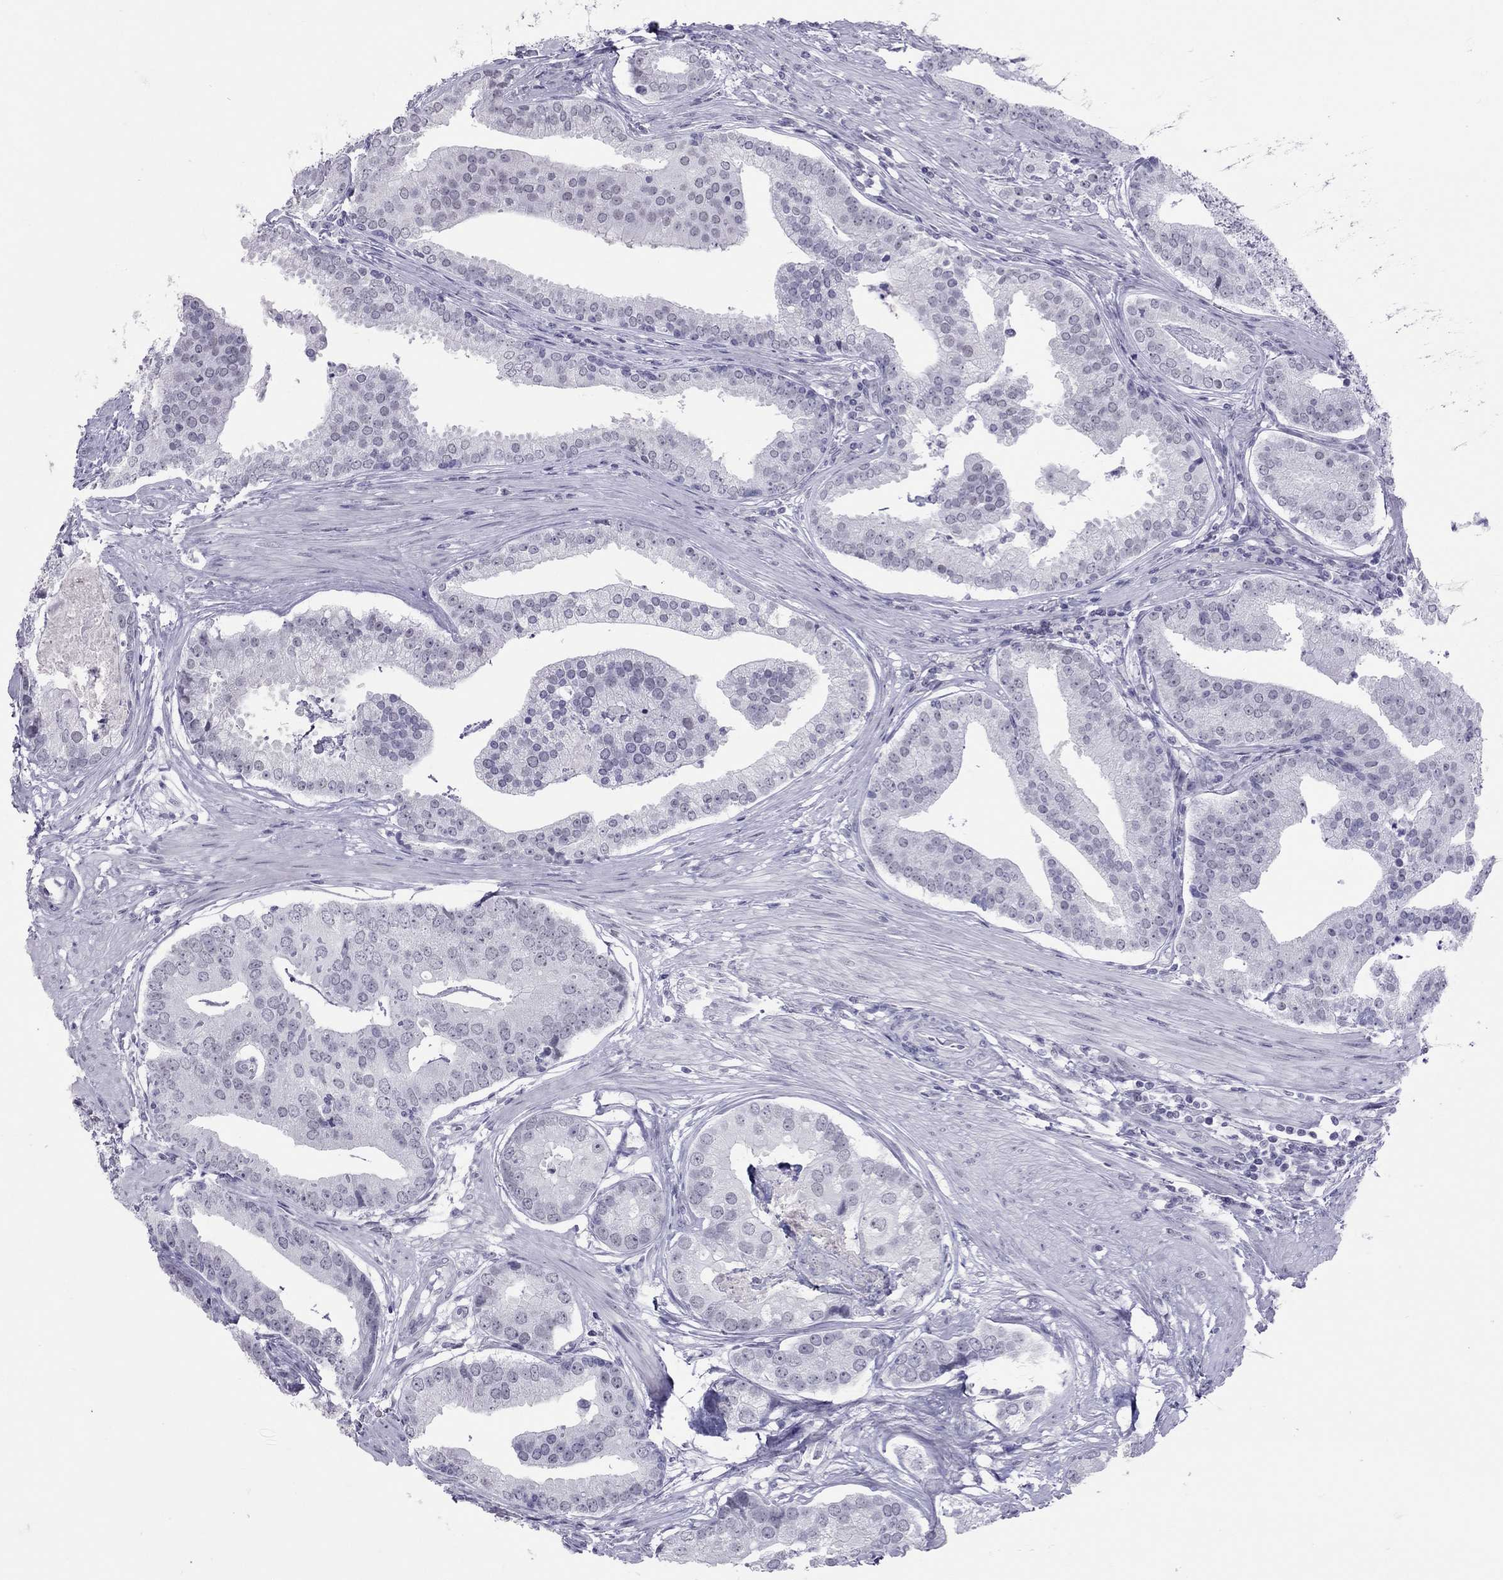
{"staining": {"intensity": "negative", "quantity": "none", "location": "none"}, "tissue": "prostate cancer", "cell_type": "Tumor cells", "image_type": "cancer", "snomed": [{"axis": "morphology", "description": "Adenocarcinoma, NOS"}, {"axis": "topography", "description": "Prostate and seminal vesicle, NOS"}, {"axis": "topography", "description": "Prostate"}], "caption": "An image of prostate cancer stained for a protein demonstrates no brown staining in tumor cells.", "gene": "JHY", "patient": {"sex": "male", "age": 44}}